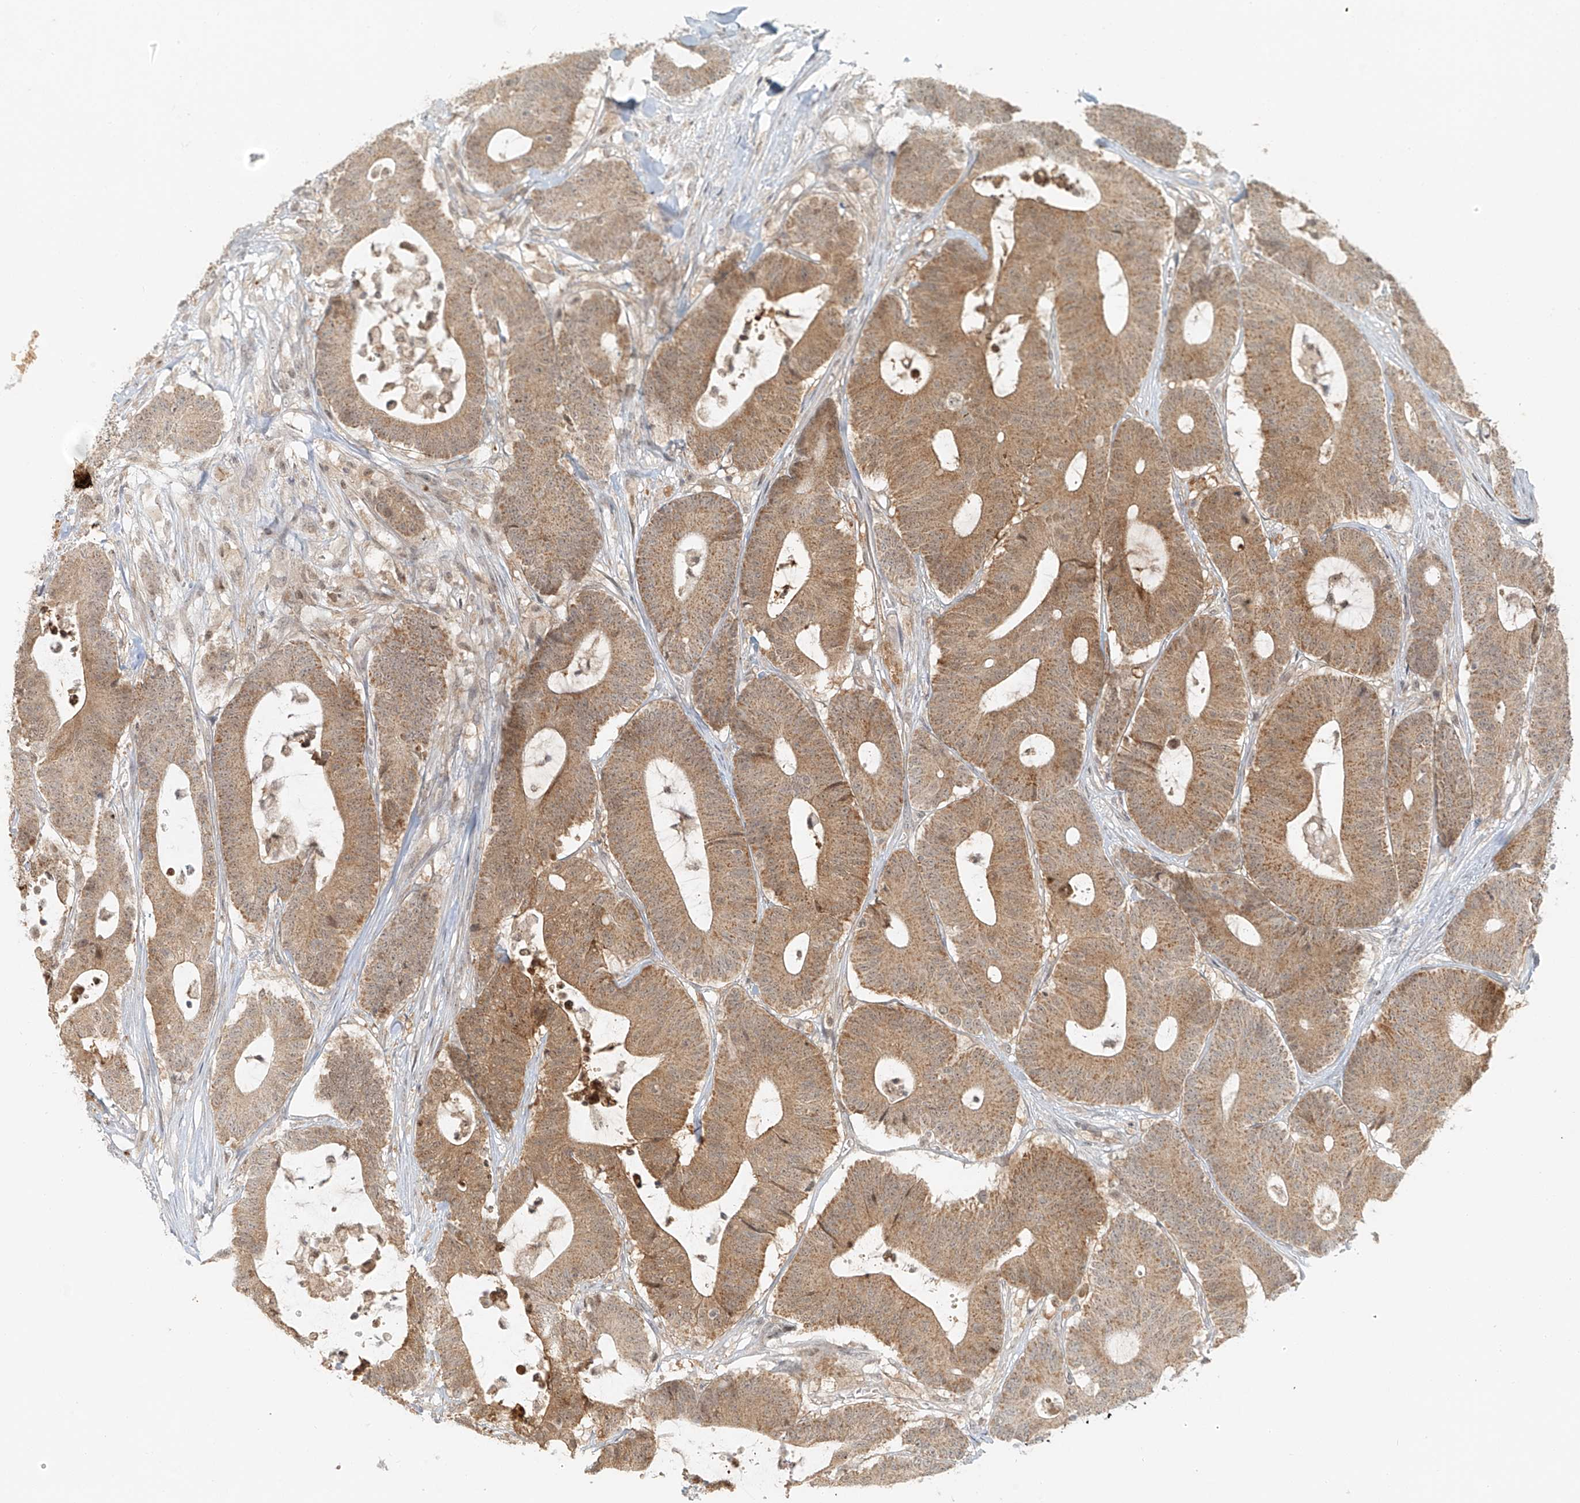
{"staining": {"intensity": "moderate", "quantity": ">75%", "location": "cytoplasmic/membranous"}, "tissue": "colorectal cancer", "cell_type": "Tumor cells", "image_type": "cancer", "snomed": [{"axis": "morphology", "description": "Adenocarcinoma, NOS"}, {"axis": "topography", "description": "Colon"}], "caption": "A histopathology image of human adenocarcinoma (colorectal) stained for a protein displays moderate cytoplasmic/membranous brown staining in tumor cells. (DAB (3,3'-diaminobenzidine) IHC with brightfield microscopy, high magnification).", "gene": "MIPEP", "patient": {"sex": "female", "age": 84}}